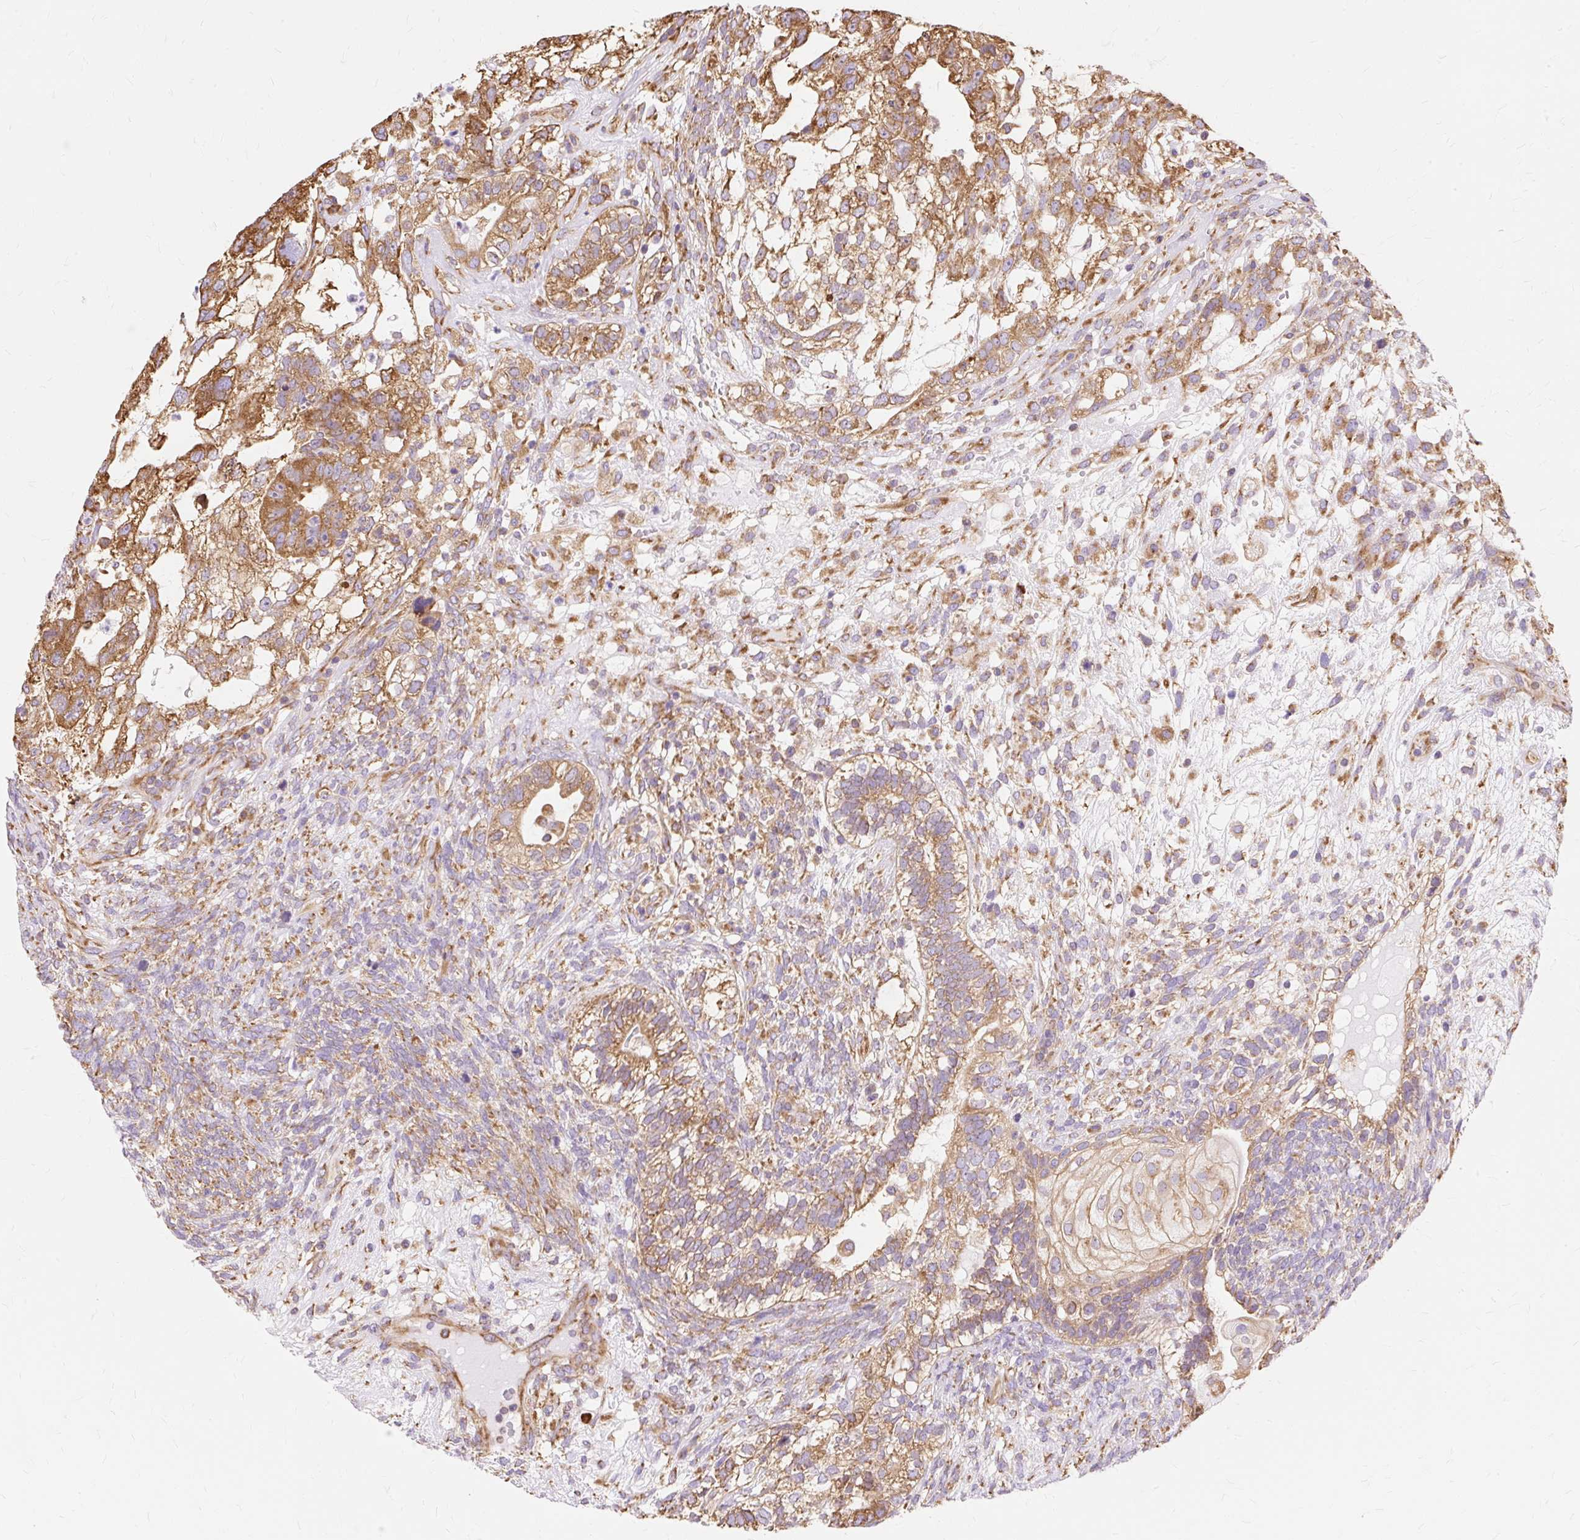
{"staining": {"intensity": "moderate", "quantity": ">75%", "location": "cytoplasmic/membranous"}, "tissue": "testis cancer", "cell_type": "Tumor cells", "image_type": "cancer", "snomed": [{"axis": "morphology", "description": "Seminoma, NOS"}, {"axis": "morphology", "description": "Carcinoma, Embryonal, NOS"}, {"axis": "topography", "description": "Testis"}], "caption": "IHC (DAB) staining of testis seminoma reveals moderate cytoplasmic/membranous protein staining in approximately >75% of tumor cells. IHC stains the protein in brown and the nuclei are stained blue.", "gene": "RPS17", "patient": {"sex": "male", "age": 41}}